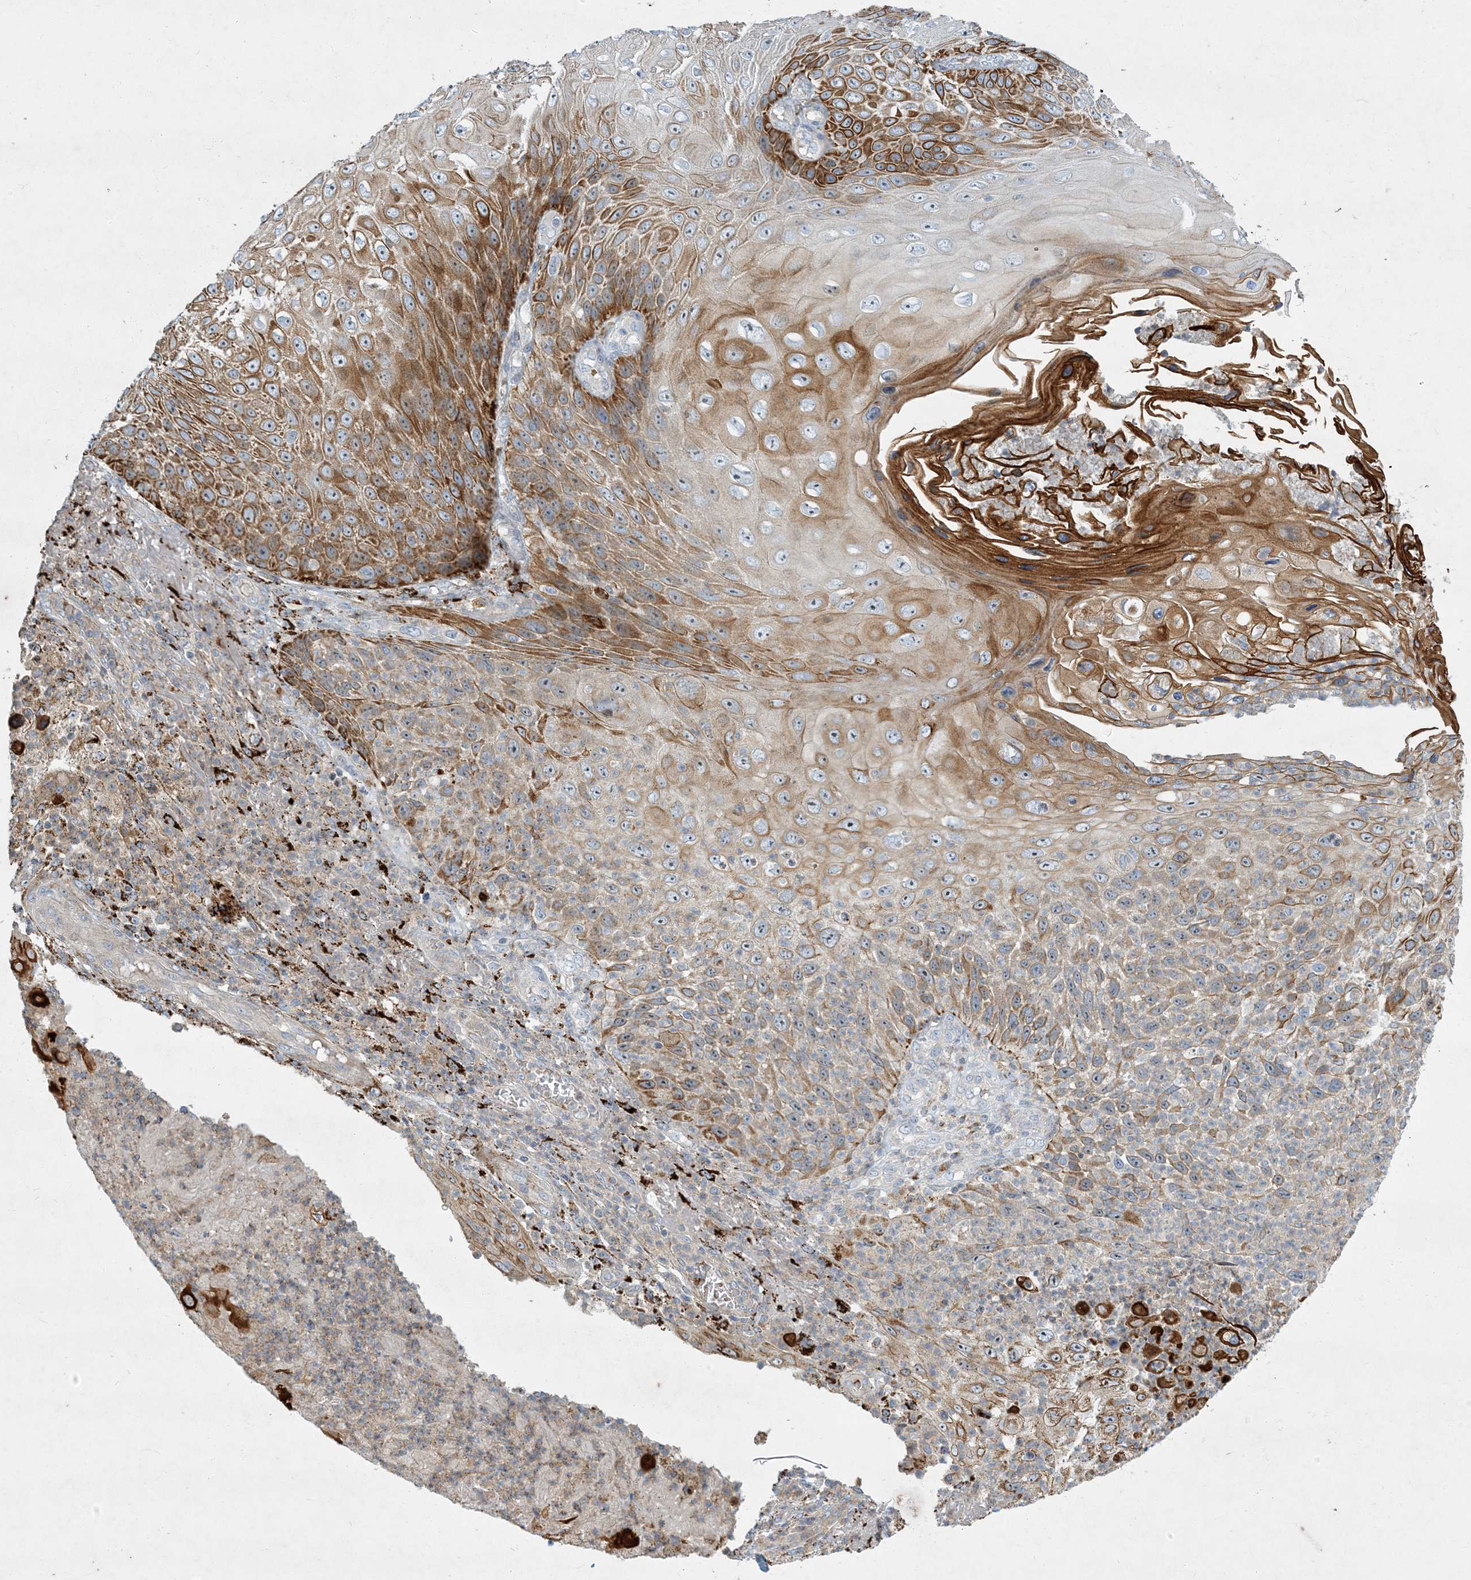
{"staining": {"intensity": "moderate", "quantity": ">75%", "location": "cytoplasmic/membranous"}, "tissue": "skin cancer", "cell_type": "Tumor cells", "image_type": "cancer", "snomed": [{"axis": "morphology", "description": "Squamous cell carcinoma, NOS"}, {"axis": "topography", "description": "Skin"}], "caption": "High-power microscopy captured an immunohistochemistry micrograph of skin cancer (squamous cell carcinoma), revealing moderate cytoplasmic/membranous positivity in about >75% of tumor cells.", "gene": "LTN1", "patient": {"sex": "female", "age": 88}}